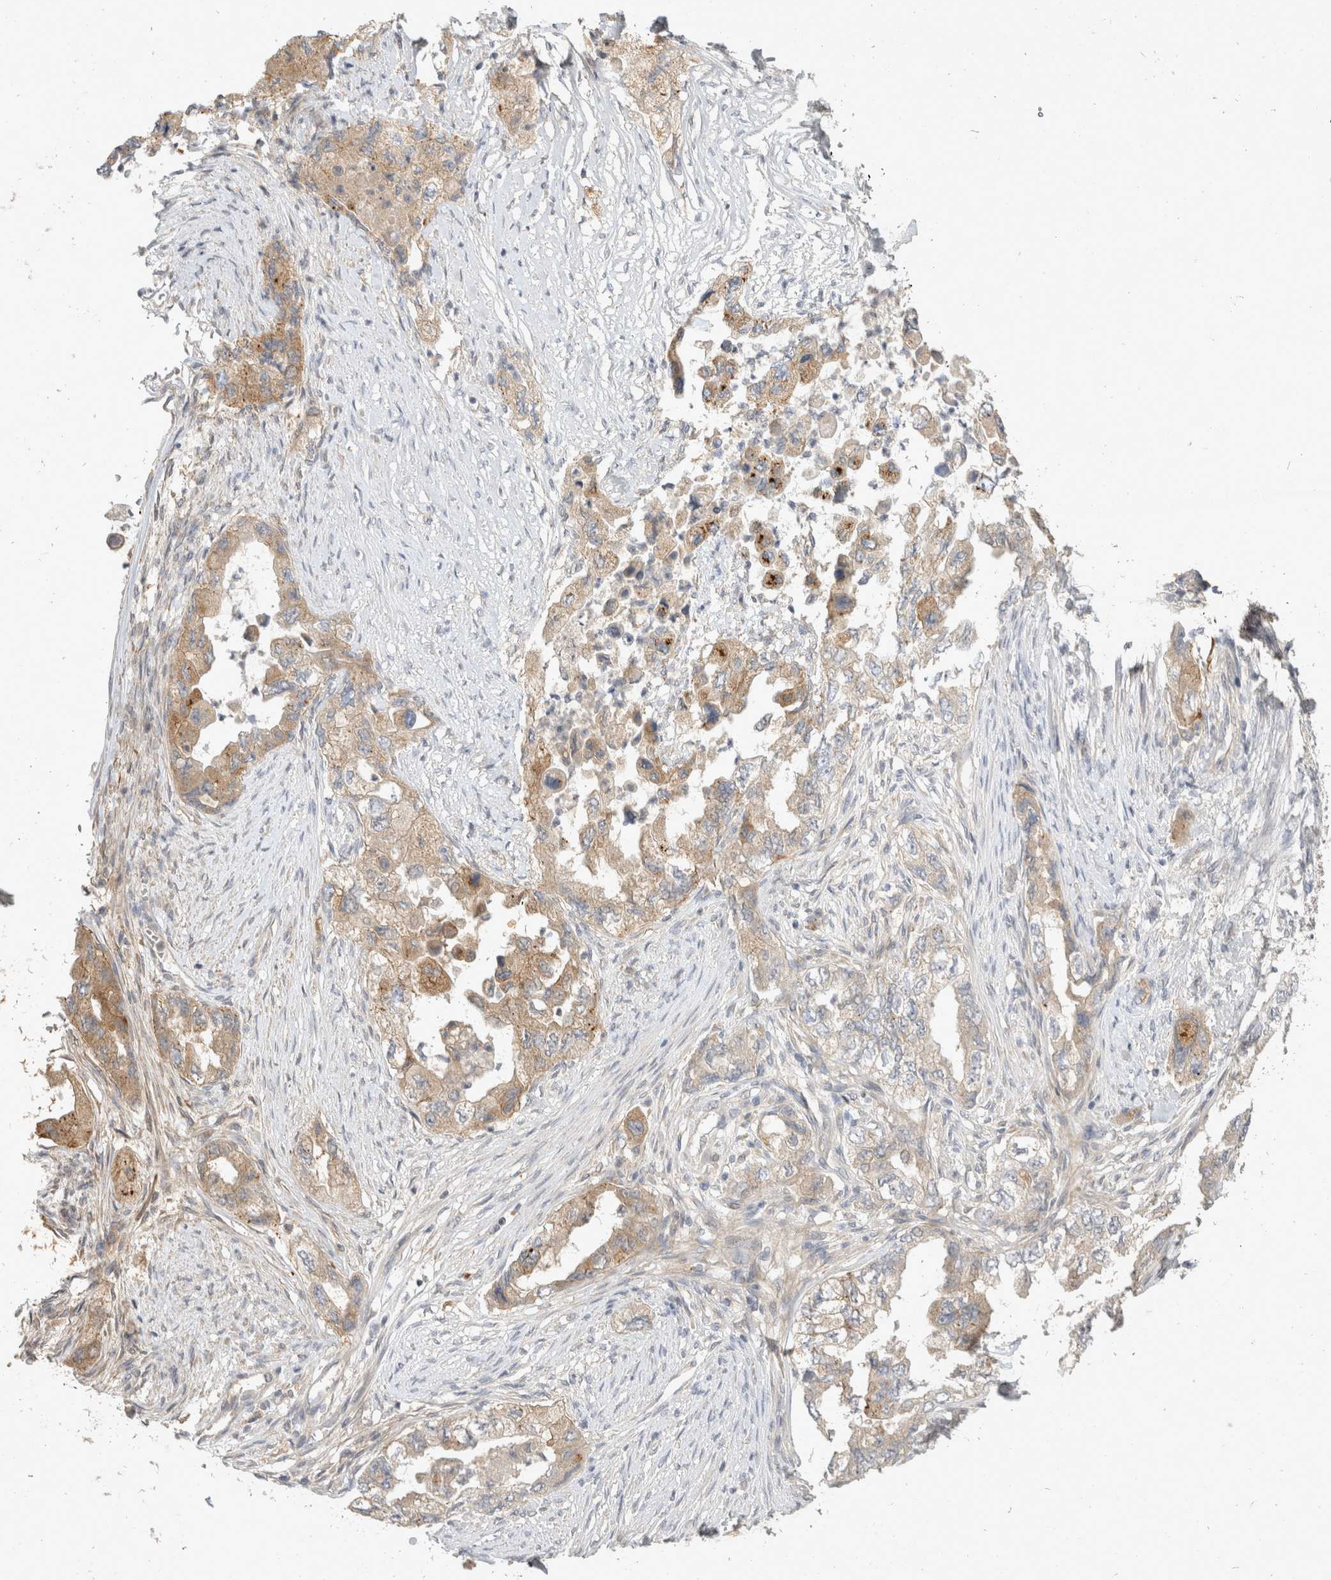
{"staining": {"intensity": "weak", "quantity": "25%-75%", "location": "cytoplasmic/membranous"}, "tissue": "pancreatic cancer", "cell_type": "Tumor cells", "image_type": "cancer", "snomed": [{"axis": "morphology", "description": "Adenocarcinoma, NOS"}, {"axis": "topography", "description": "Pancreas"}], "caption": "The histopathology image demonstrates staining of pancreatic cancer, revealing weak cytoplasmic/membranous protein staining (brown color) within tumor cells.", "gene": "TOM1L2", "patient": {"sex": "female", "age": 73}}